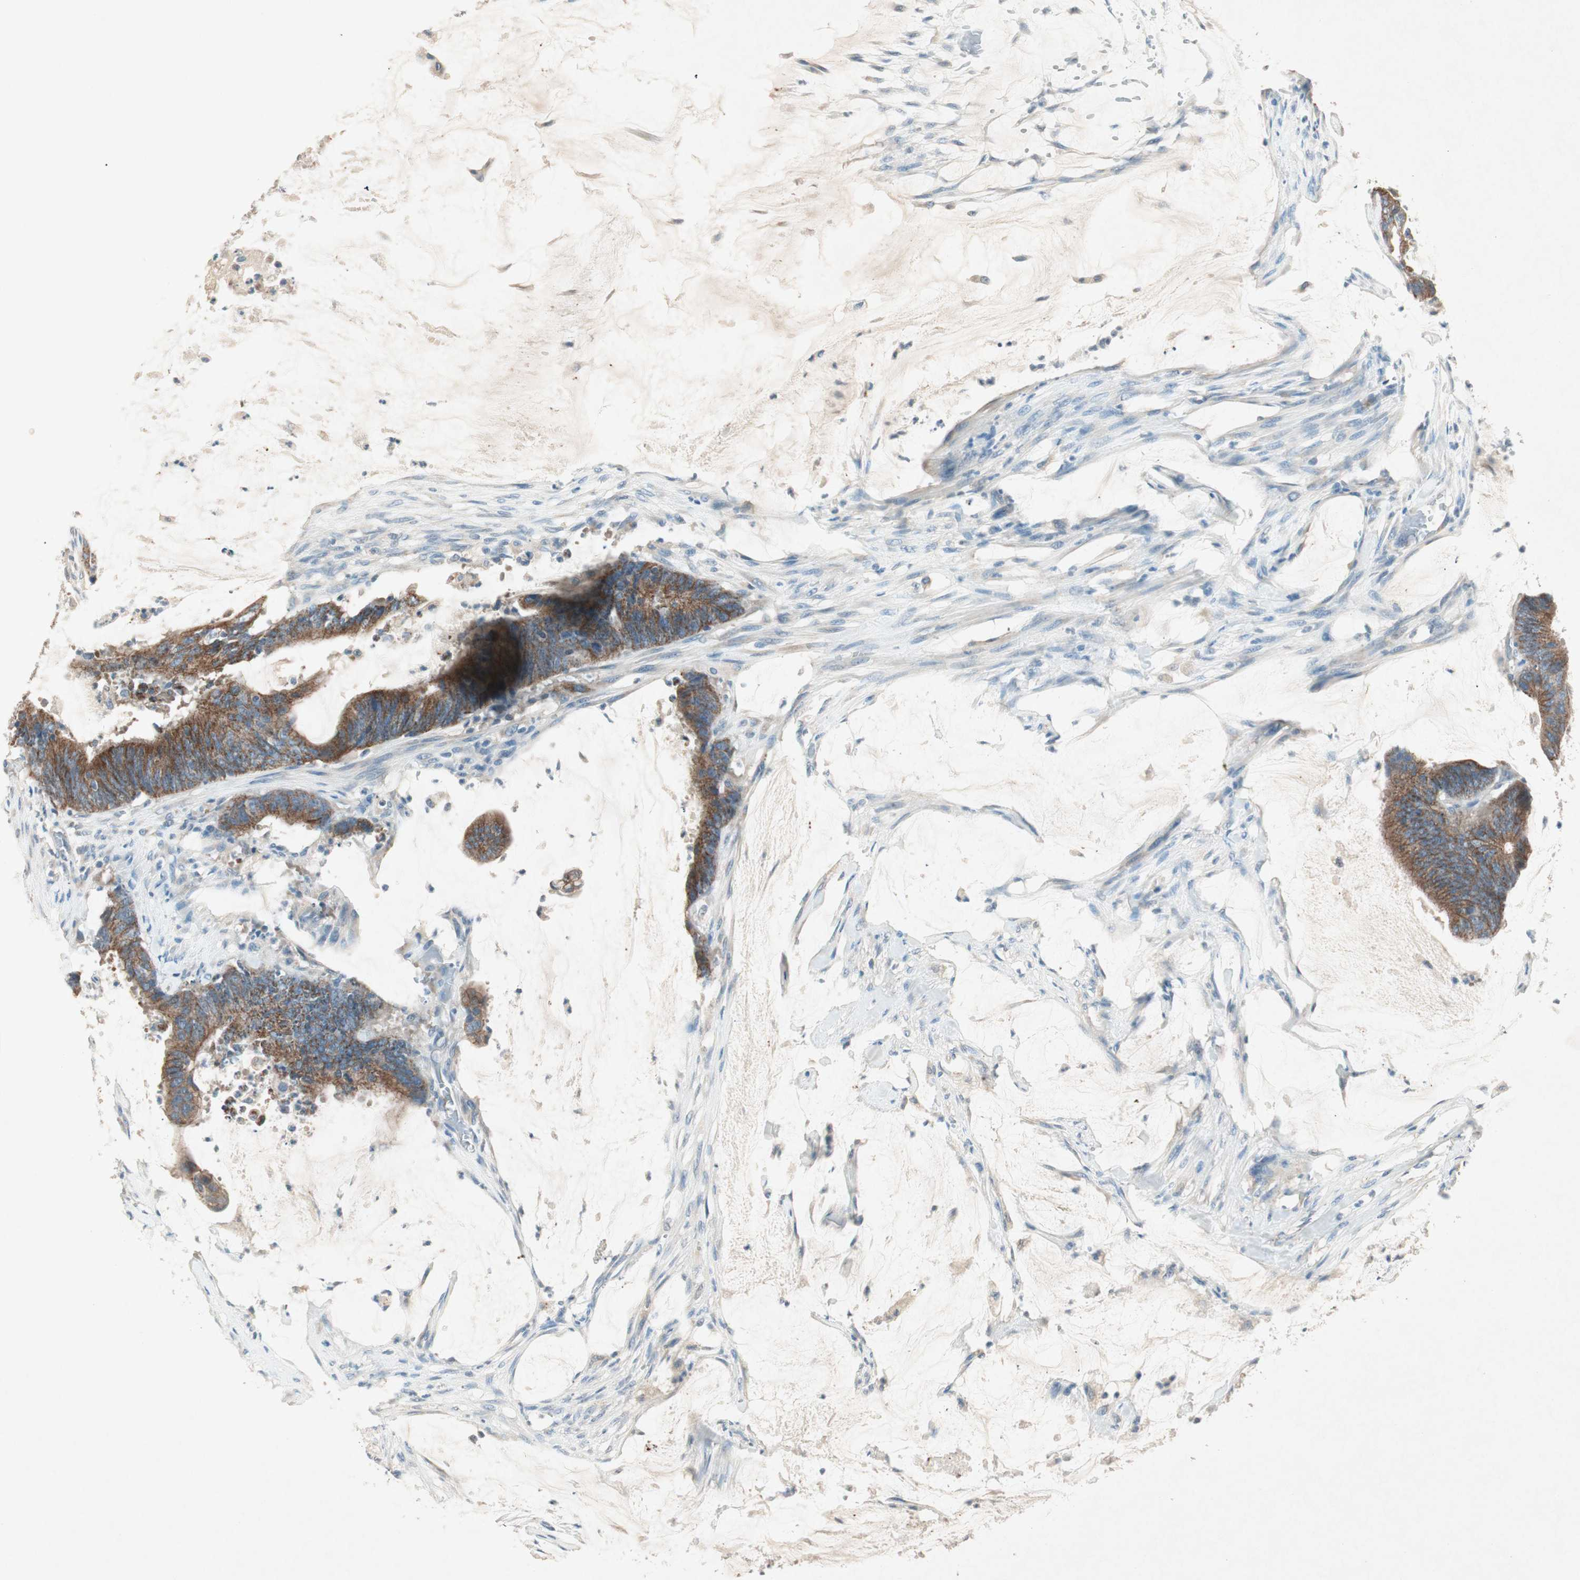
{"staining": {"intensity": "moderate", "quantity": ">75%", "location": "cytoplasmic/membranous"}, "tissue": "colorectal cancer", "cell_type": "Tumor cells", "image_type": "cancer", "snomed": [{"axis": "morphology", "description": "Adenocarcinoma, NOS"}, {"axis": "topography", "description": "Rectum"}], "caption": "Immunohistochemistry (IHC) micrograph of neoplastic tissue: adenocarcinoma (colorectal) stained using IHC shows medium levels of moderate protein expression localized specifically in the cytoplasmic/membranous of tumor cells, appearing as a cytoplasmic/membranous brown color.", "gene": "NKAIN1", "patient": {"sex": "female", "age": 66}}